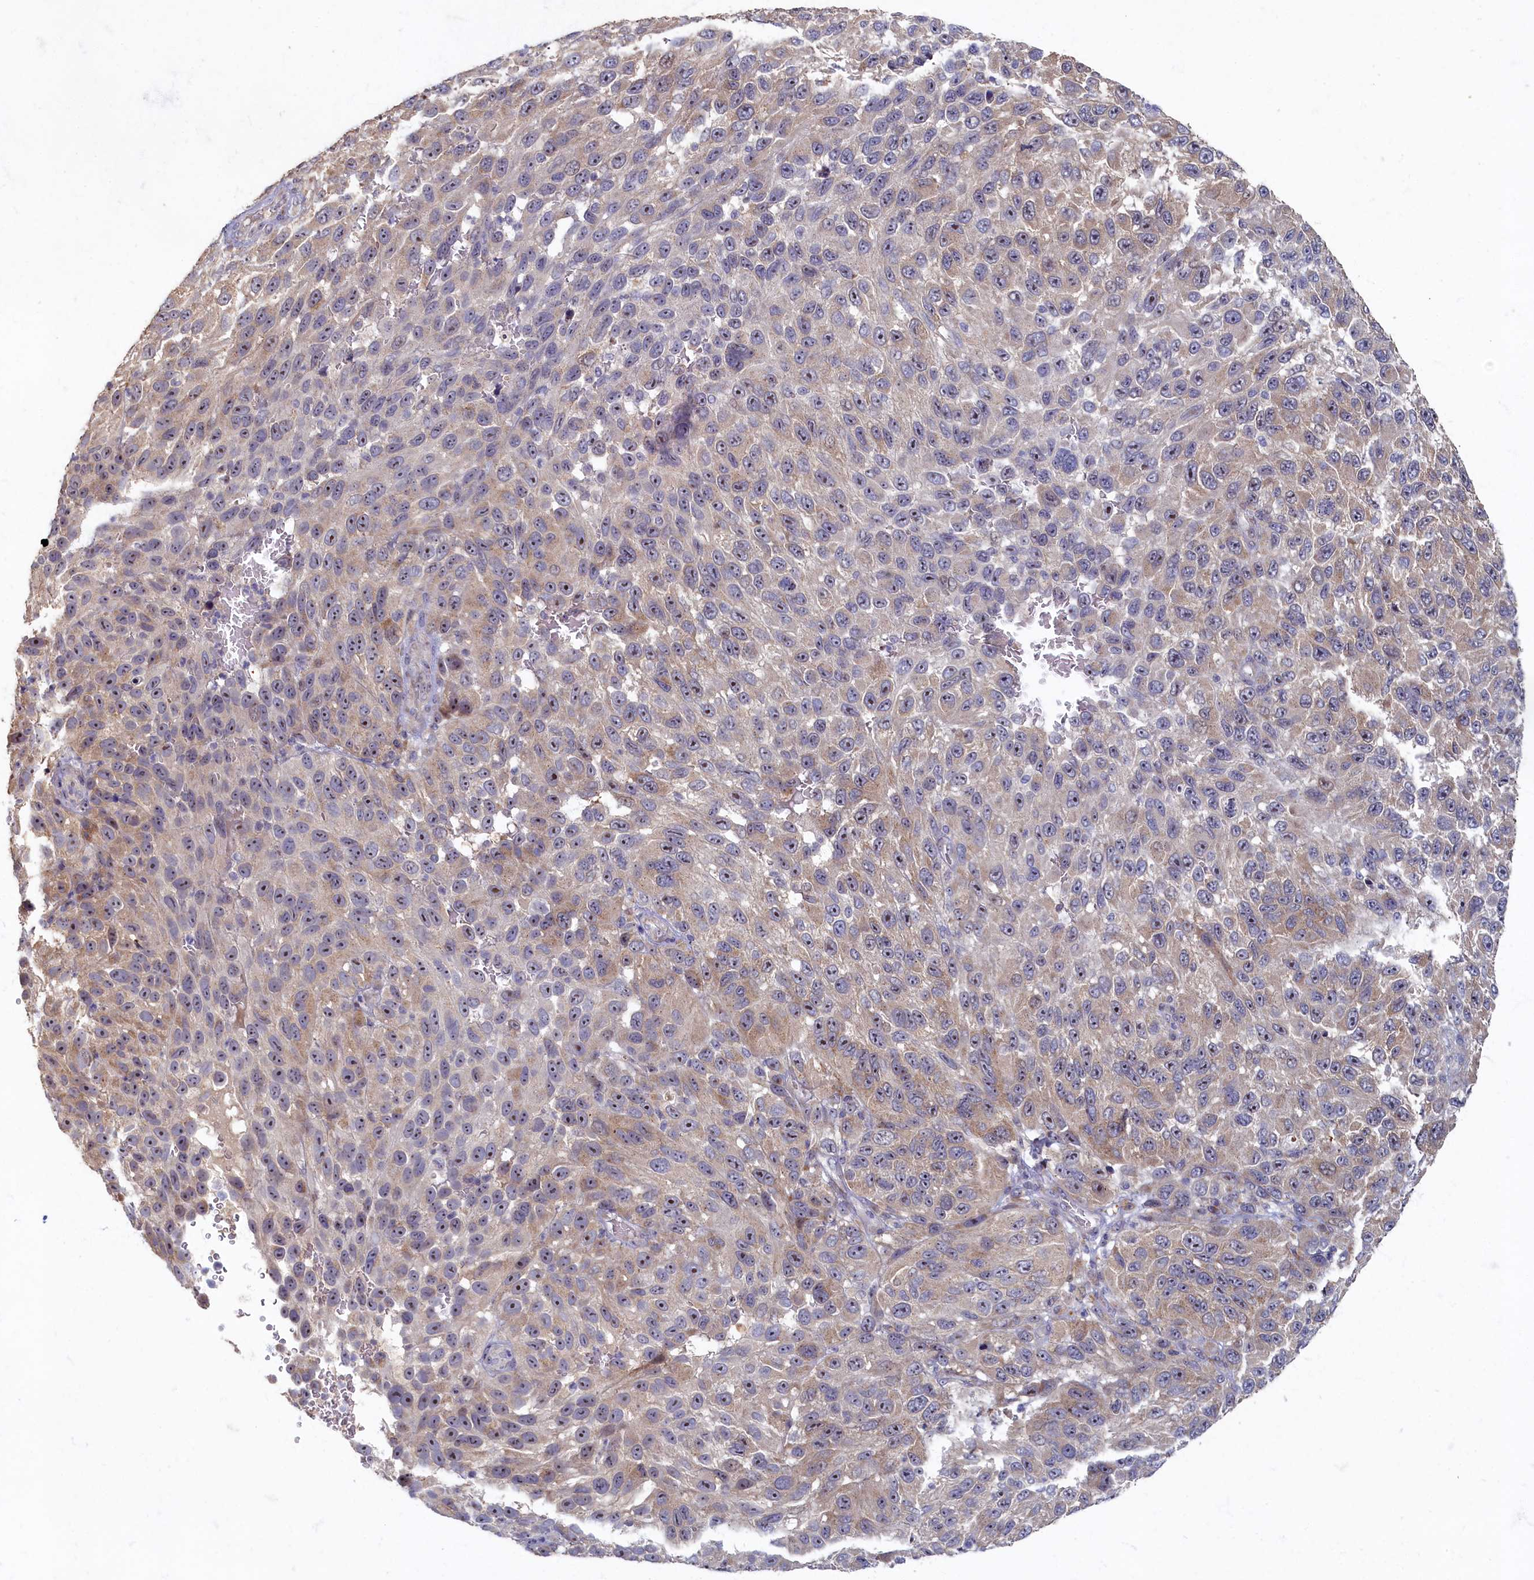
{"staining": {"intensity": "moderate", "quantity": "<25%", "location": "nuclear"}, "tissue": "melanoma", "cell_type": "Tumor cells", "image_type": "cancer", "snomed": [{"axis": "morphology", "description": "Malignant melanoma, NOS"}, {"axis": "topography", "description": "Skin"}], "caption": "Immunohistochemical staining of human malignant melanoma reveals low levels of moderate nuclear protein staining in approximately <25% of tumor cells.", "gene": "HUNK", "patient": {"sex": "female", "age": 96}}